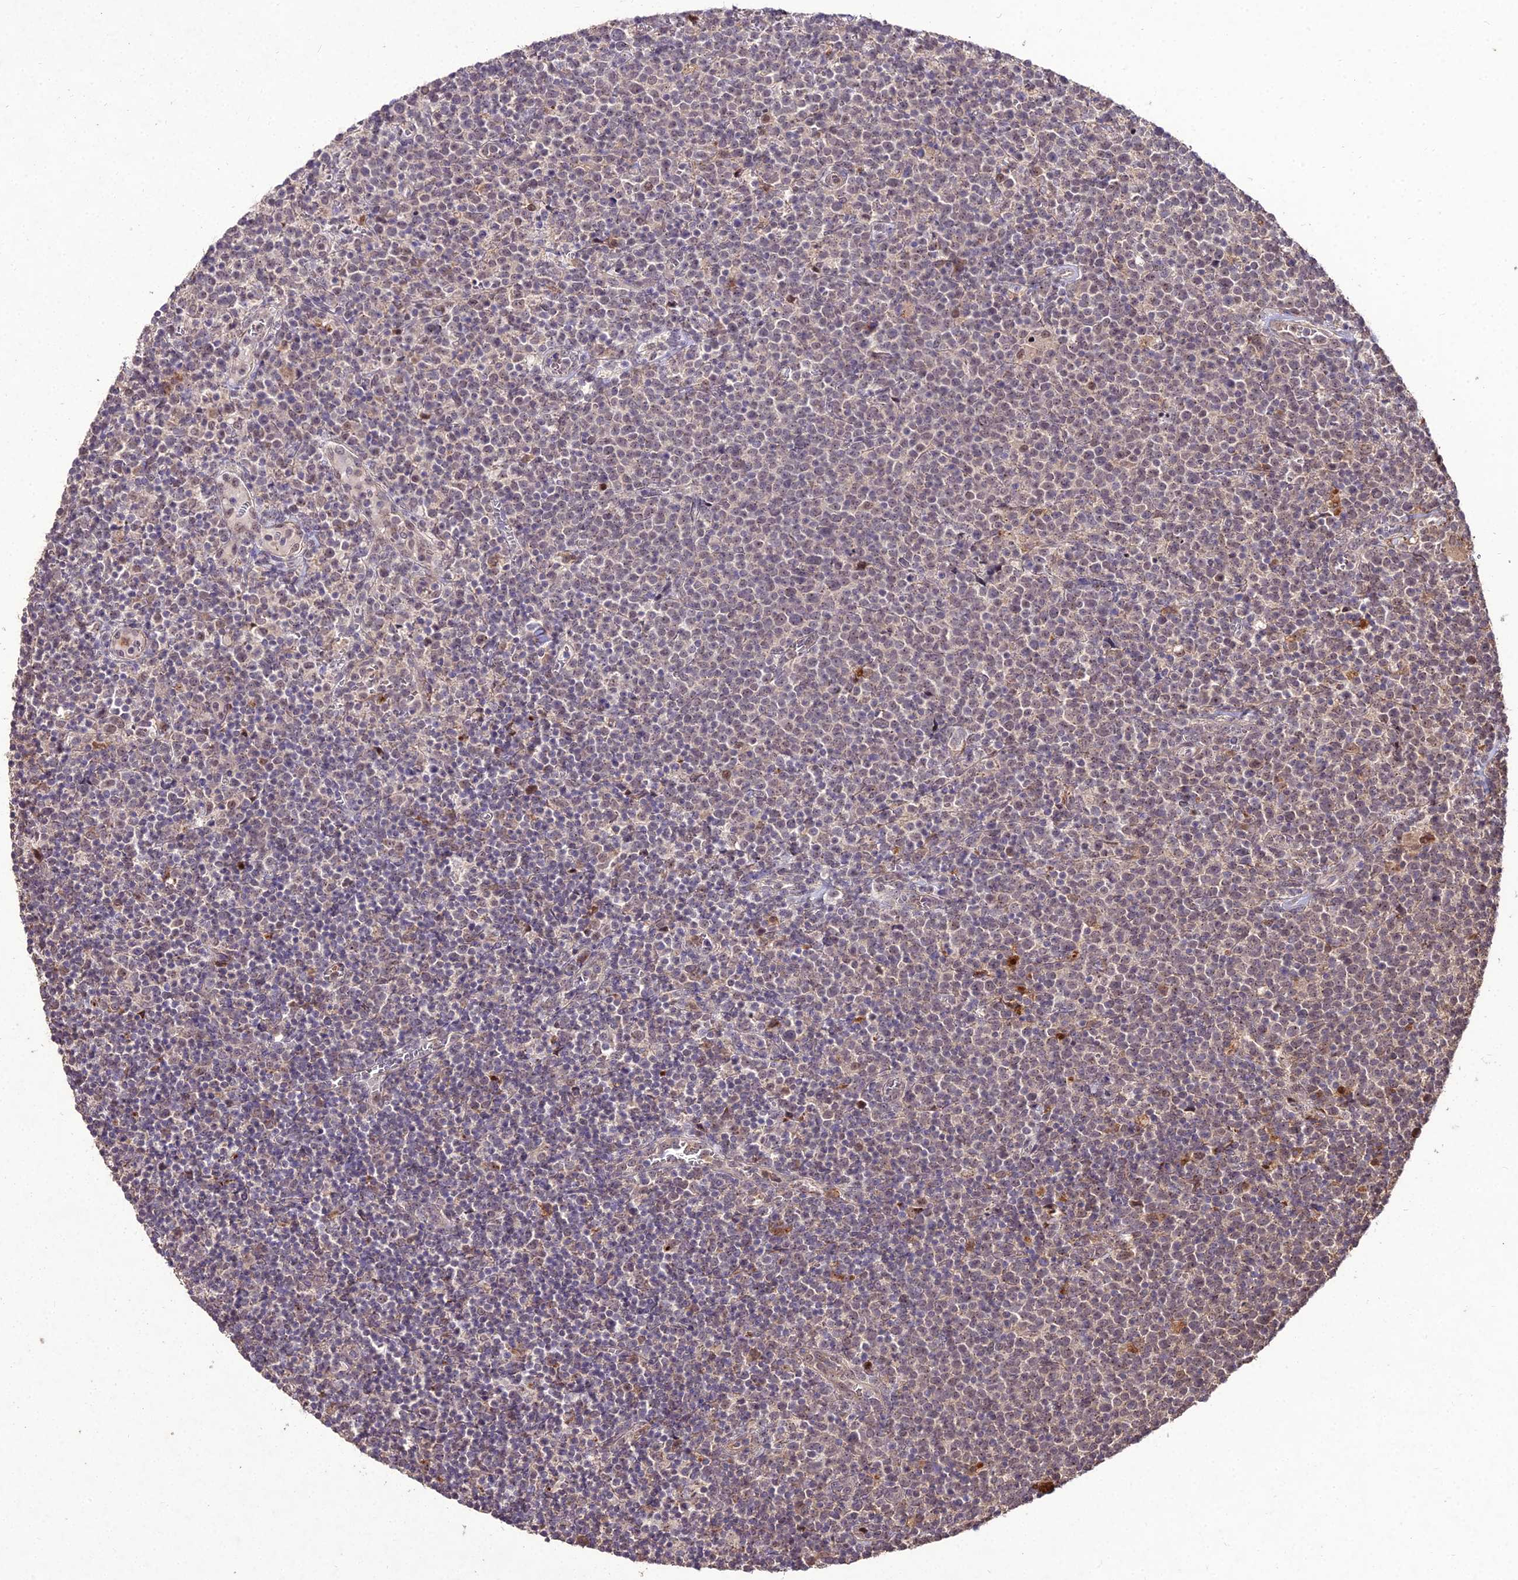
{"staining": {"intensity": "weak", "quantity": "25%-75%", "location": "nuclear"}, "tissue": "lymphoma", "cell_type": "Tumor cells", "image_type": "cancer", "snomed": [{"axis": "morphology", "description": "Malignant lymphoma, non-Hodgkin's type, High grade"}, {"axis": "topography", "description": "Lymph node"}], "caption": "Protein staining of lymphoma tissue reveals weak nuclear positivity in about 25%-75% of tumor cells.", "gene": "ZNF766", "patient": {"sex": "male", "age": 61}}